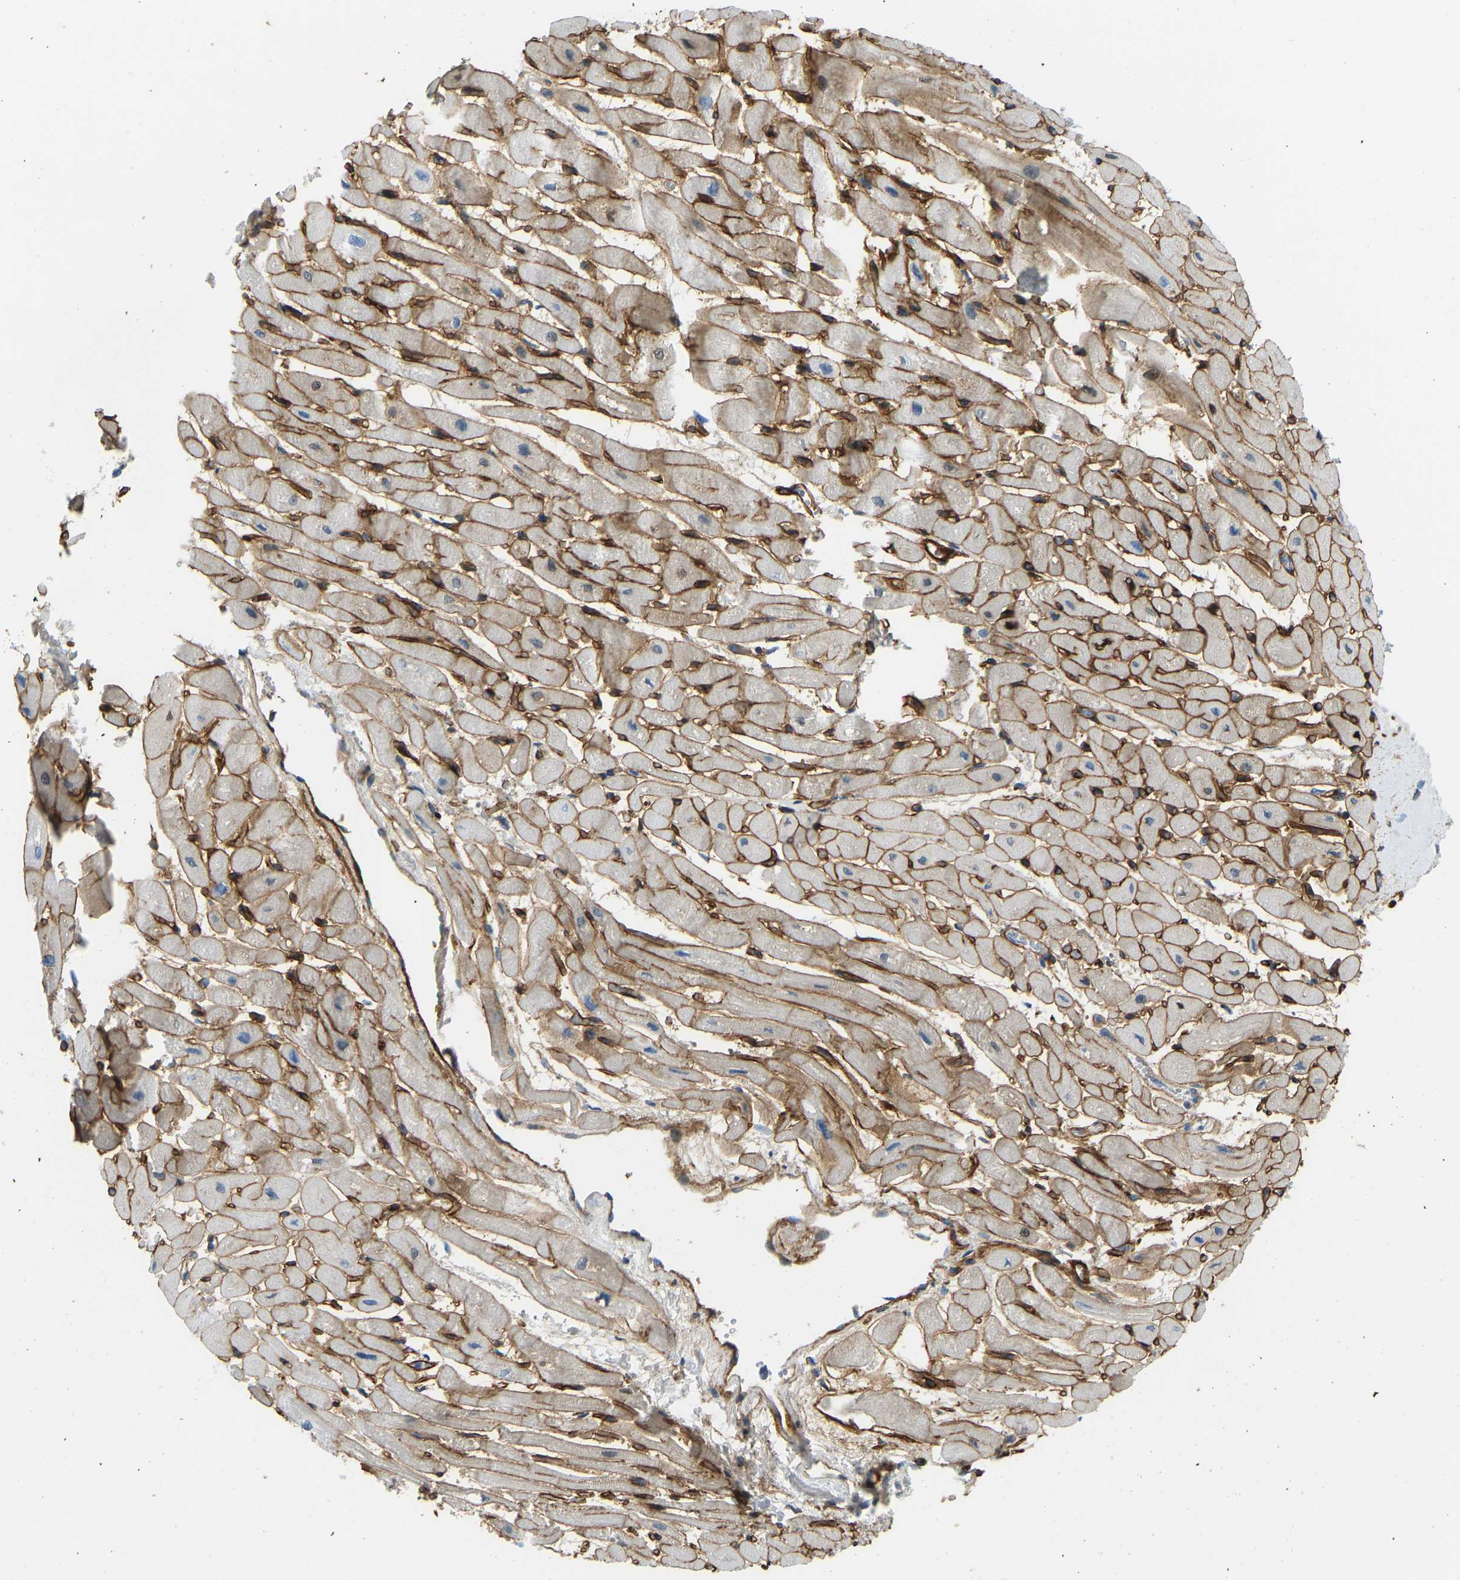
{"staining": {"intensity": "moderate", "quantity": ">75%", "location": "cytoplasmic/membranous"}, "tissue": "heart muscle", "cell_type": "Cardiomyocytes", "image_type": "normal", "snomed": [{"axis": "morphology", "description": "Normal tissue, NOS"}, {"axis": "topography", "description": "Heart"}], "caption": "A medium amount of moderate cytoplasmic/membranous expression is identified in about >75% of cardiomyocytes in unremarkable heart muscle. (DAB = brown stain, brightfield microscopy at high magnification).", "gene": "COL15A1", "patient": {"sex": "male", "age": 45}}